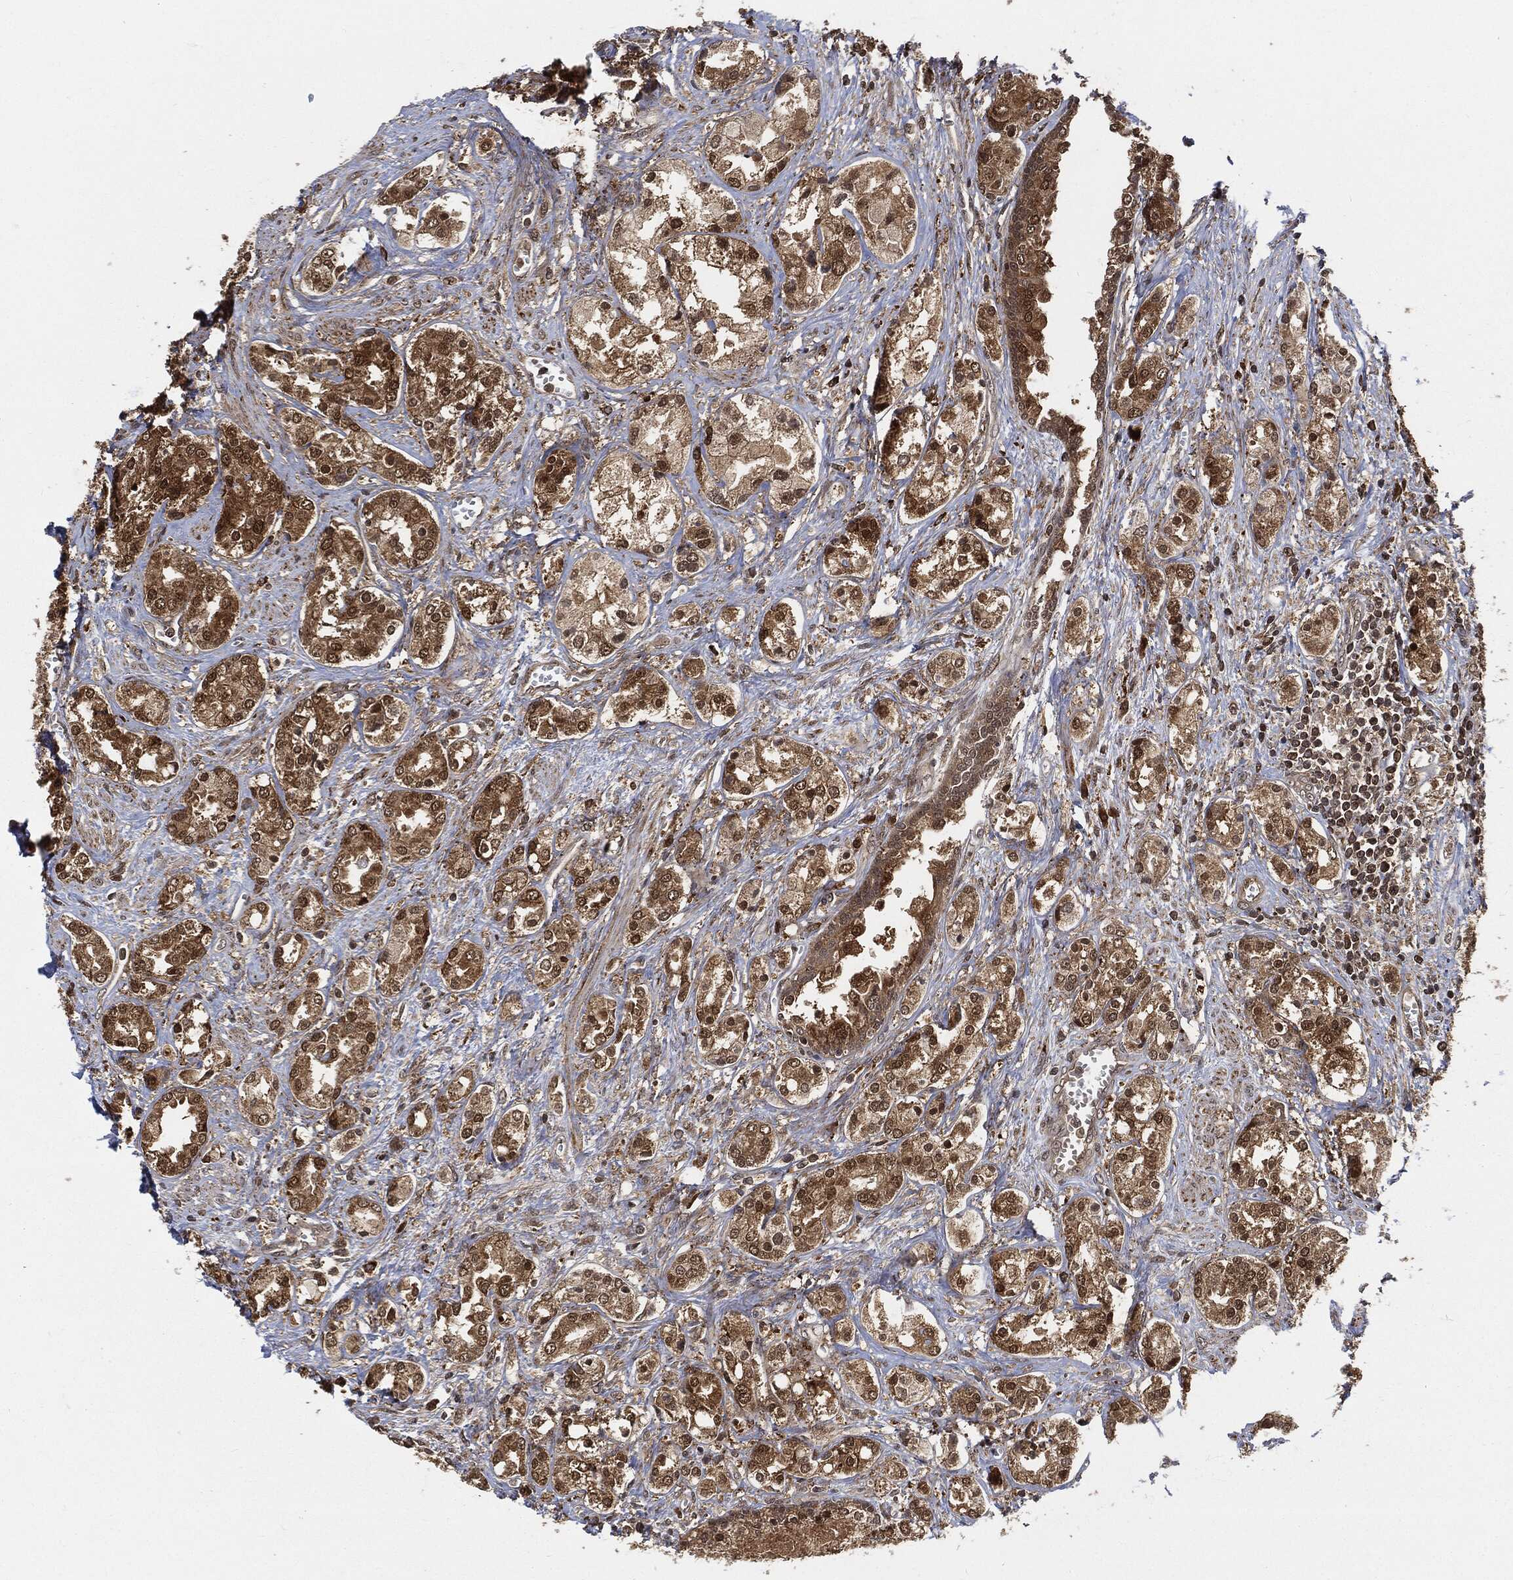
{"staining": {"intensity": "moderate", "quantity": ">75%", "location": "cytoplasmic/membranous,nuclear"}, "tissue": "prostate cancer", "cell_type": "Tumor cells", "image_type": "cancer", "snomed": [{"axis": "morphology", "description": "Adenocarcinoma, NOS"}, {"axis": "topography", "description": "Prostate and seminal vesicle, NOS"}, {"axis": "topography", "description": "Prostate"}], "caption": "IHC image of human prostate cancer (adenocarcinoma) stained for a protein (brown), which reveals medium levels of moderate cytoplasmic/membranous and nuclear expression in approximately >75% of tumor cells.", "gene": "CUTA", "patient": {"sex": "male", "age": 62}}